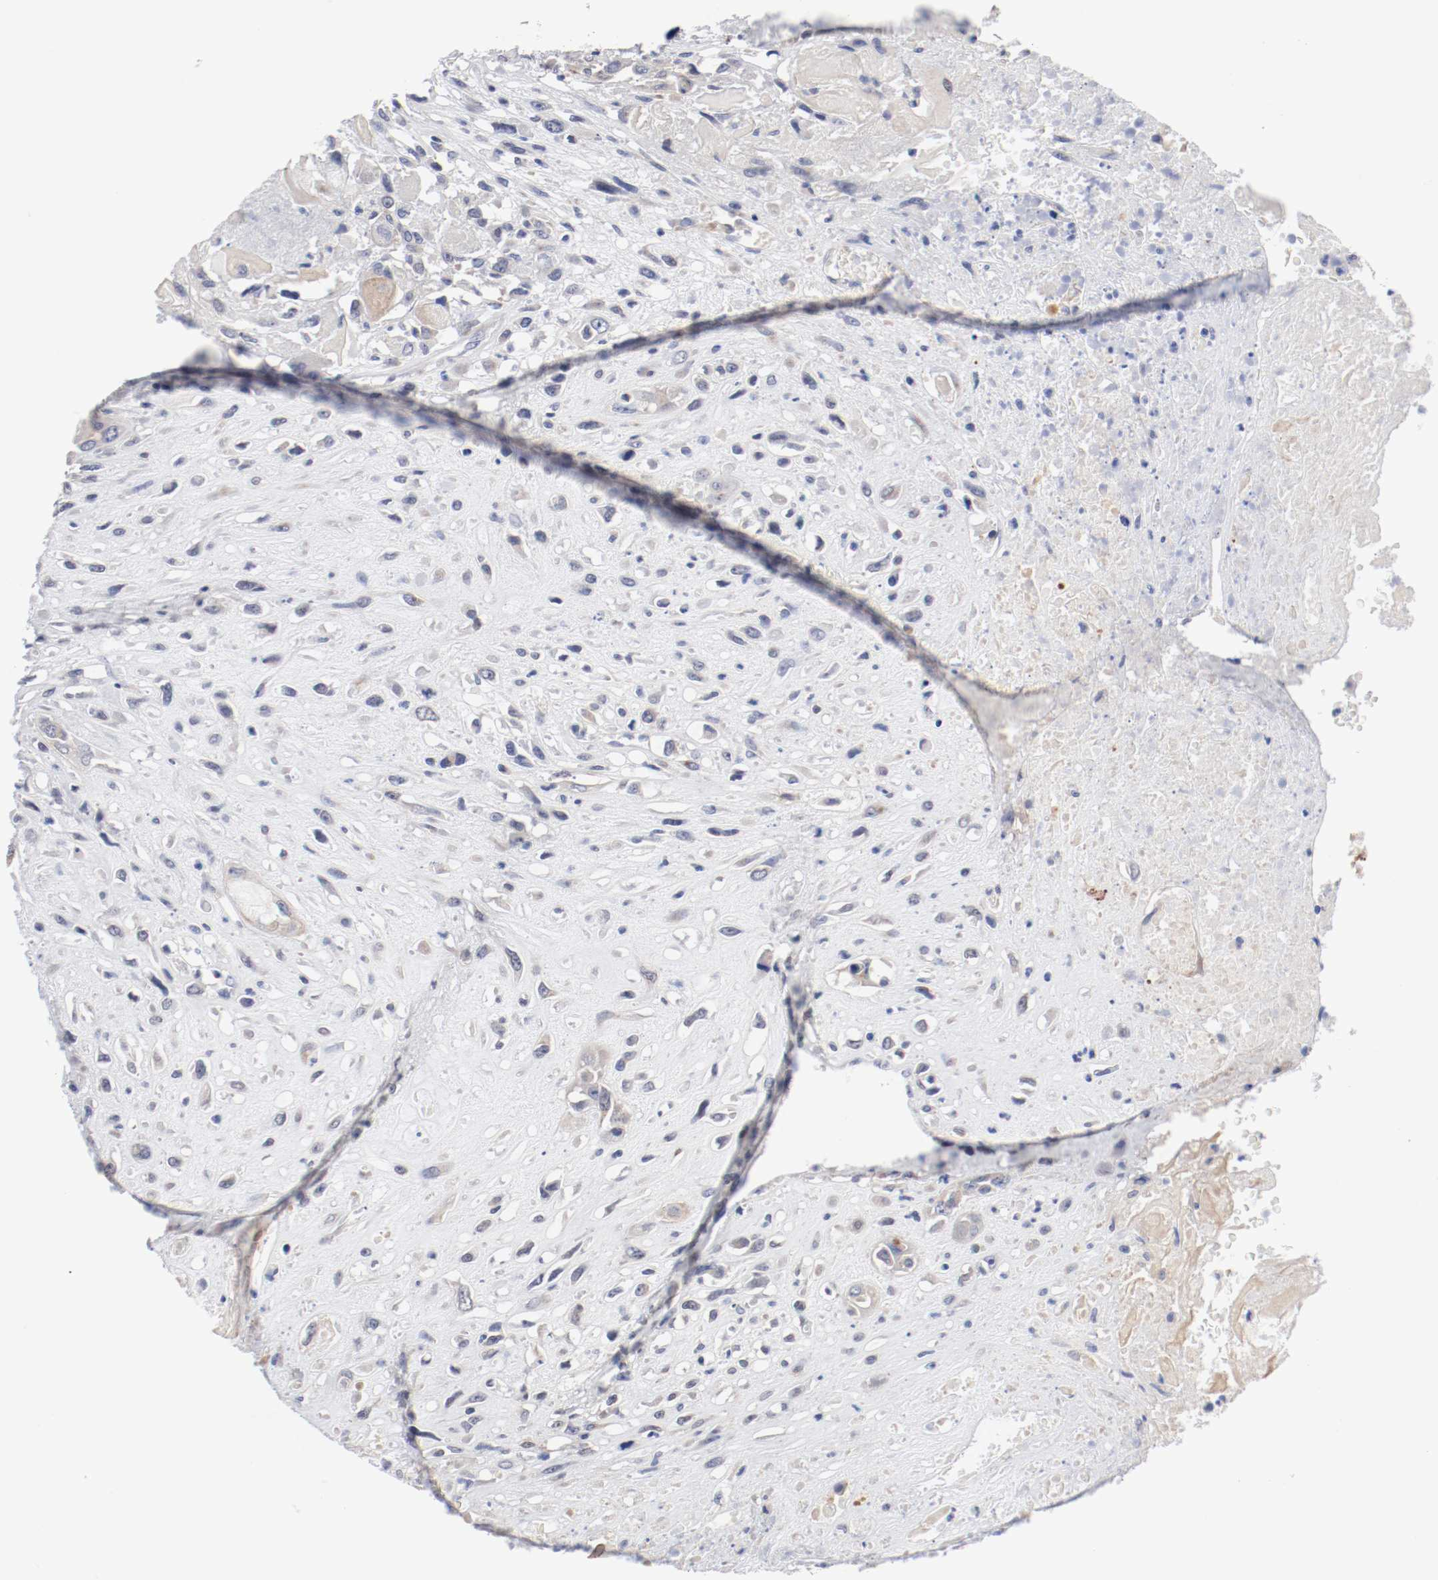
{"staining": {"intensity": "negative", "quantity": "none", "location": "none"}, "tissue": "head and neck cancer", "cell_type": "Tumor cells", "image_type": "cancer", "snomed": [{"axis": "morphology", "description": "Necrosis, NOS"}, {"axis": "morphology", "description": "Neoplasm, malignant, NOS"}, {"axis": "topography", "description": "Salivary gland"}, {"axis": "topography", "description": "Head-Neck"}], "caption": "Immunohistochemistry of human malignant neoplasm (head and neck) shows no staining in tumor cells.", "gene": "GPR143", "patient": {"sex": "male", "age": 43}}